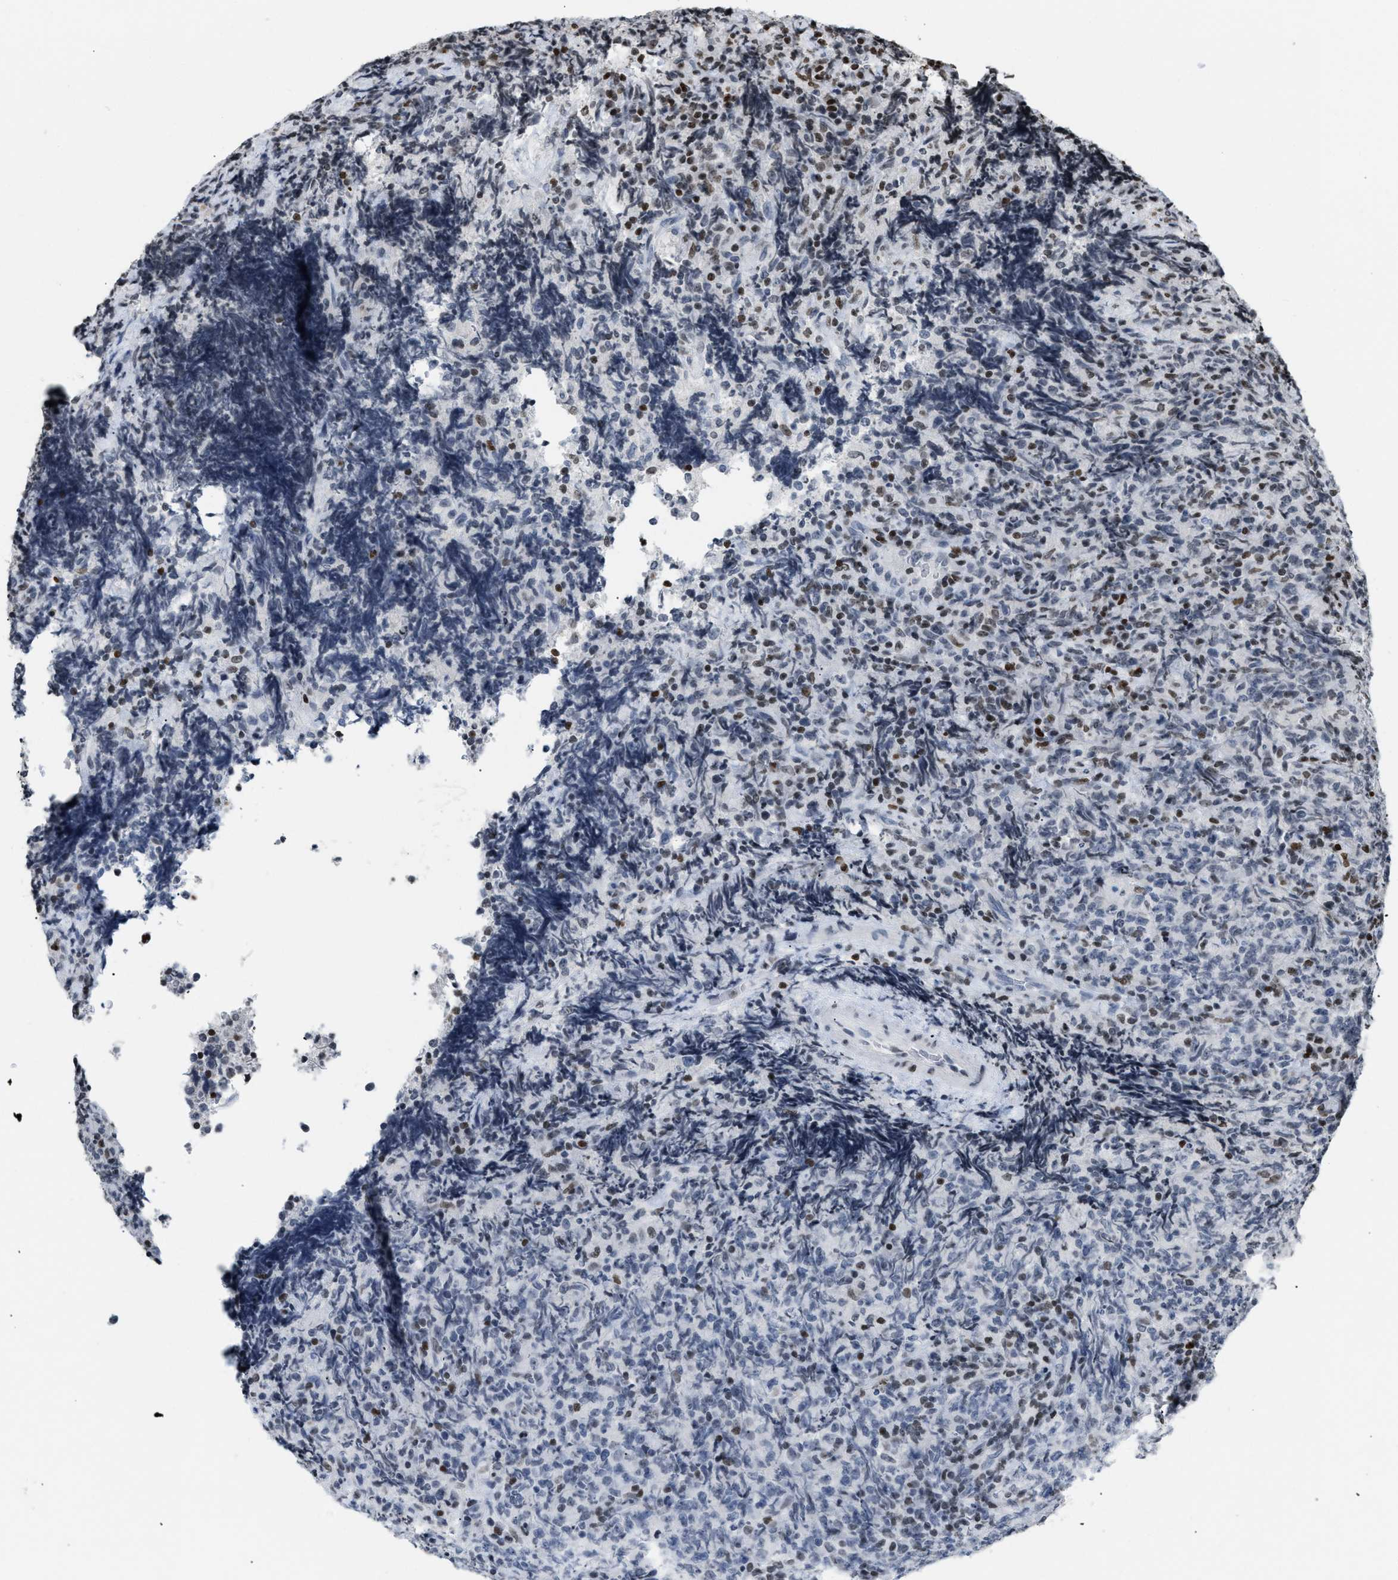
{"staining": {"intensity": "negative", "quantity": "none", "location": "none"}, "tissue": "lymphoma", "cell_type": "Tumor cells", "image_type": "cancer", "snomed": [{"axis": "morphology", "description": "Malignant lymphoma, non-Hodgkin's type, High grade"}, {"axis": "topography", "description": "Tonsil"}], "caption": "The image demonstrates no staining of tumor cells in lymphoma. (DAB IHC with hematoxylin counter stain).", "gene": "HMGN2", "patient": {"sex": "female", "age": 36}}